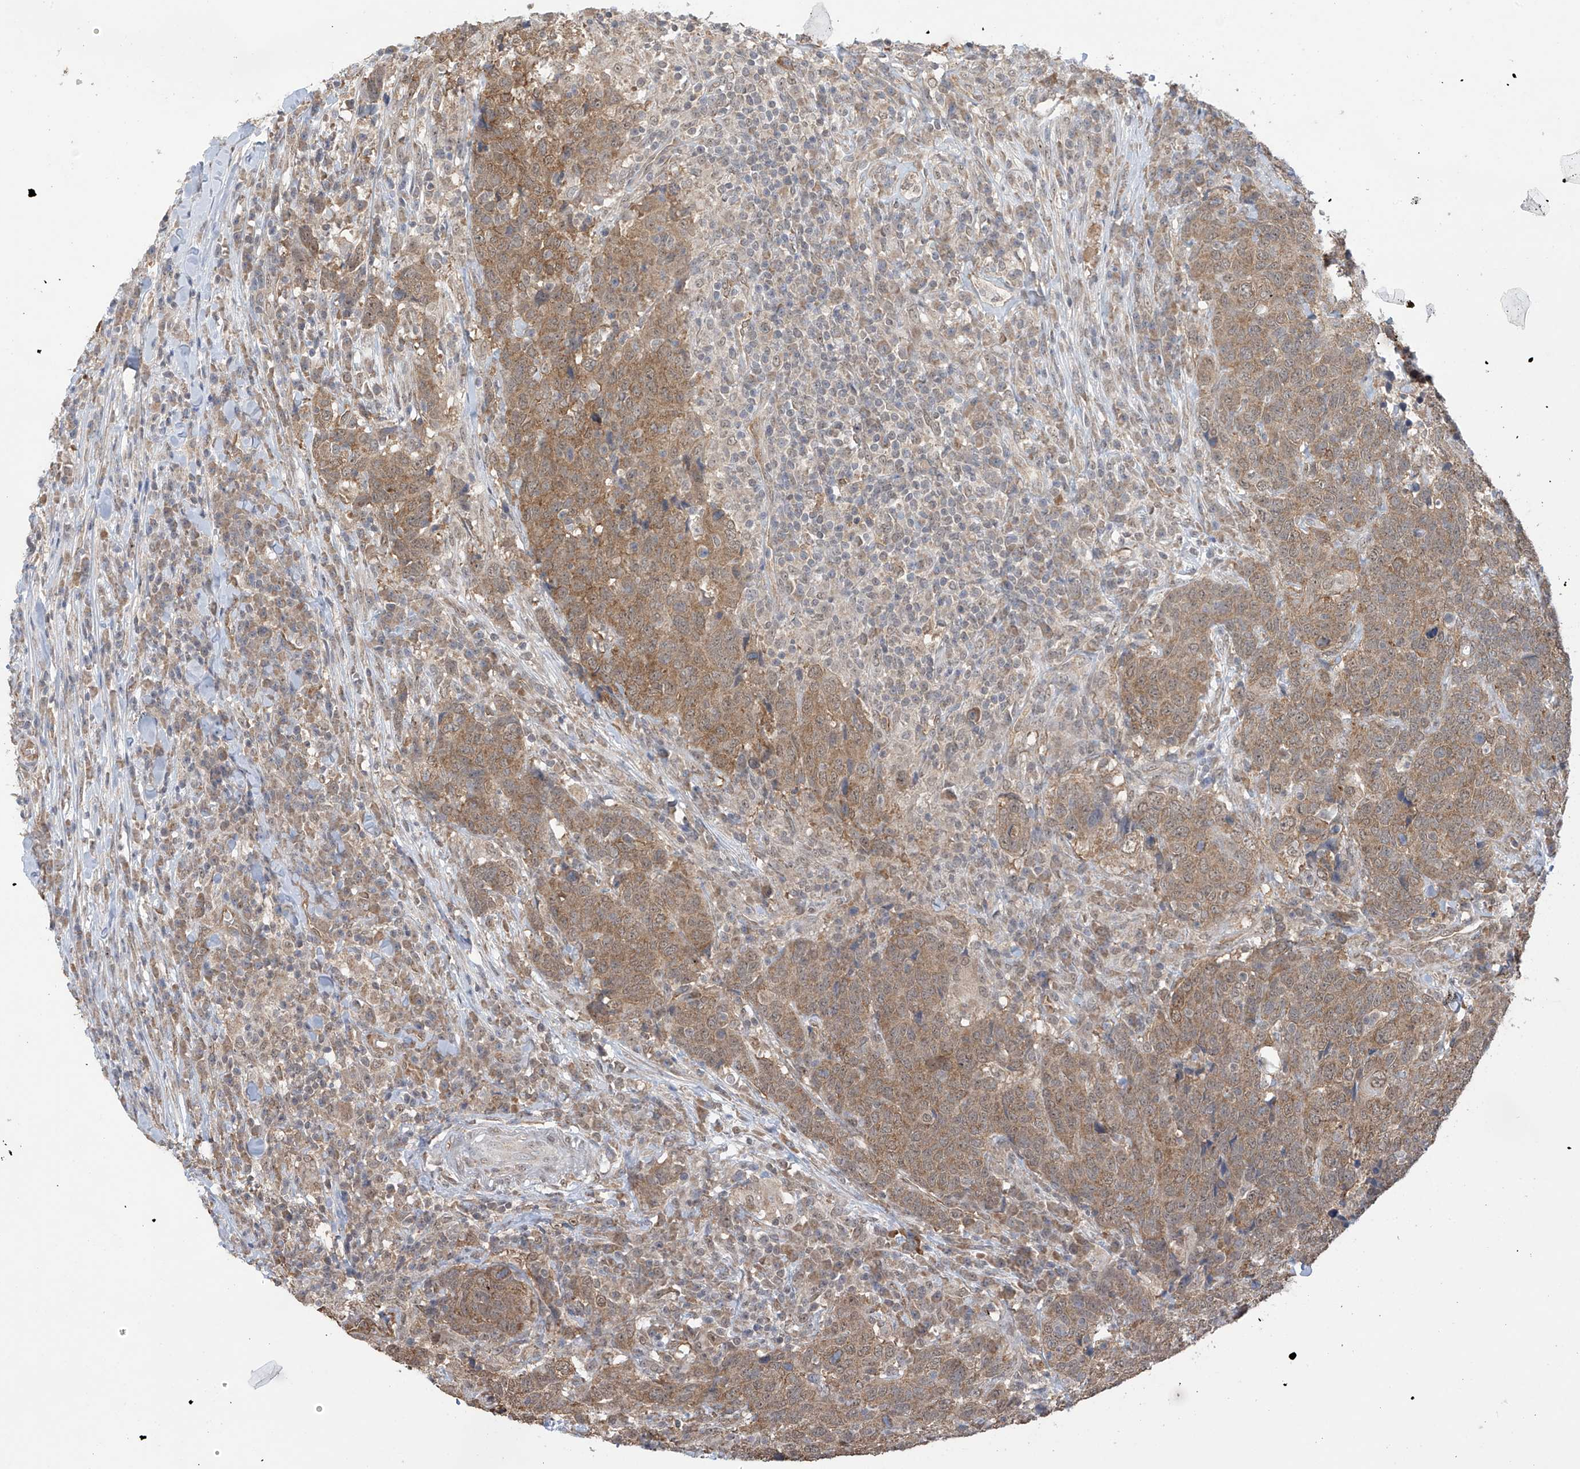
{"staining": {"intensity": "moderate", "quantity": ">75%", "location": "cytoplasmic/membranous,nuclear"}, "tissue": "head and neck cancer", "cell_type": "Tumor cells", "image_type": "cancer", "snomed": [{"axis": "morphology", "description": "Squamous cell carcinoma, NOS"}, {"axis": "topography", "description": "Head-Neck"}], "caption": "Immunohistochemistry (IHC) photomicrograph of neoplastic tissue: human head and neck cancer stained using immunohistochemistry reveals medium levels of moderate protein expression localized specifically in the cytoplasmic/membranous and nuclear of tumor cells, appearing as a cytoplasmic/membranous and nuclear brown color.", "gene": "KIAA1522", "patient": {"sex": "male", "age": 66}}